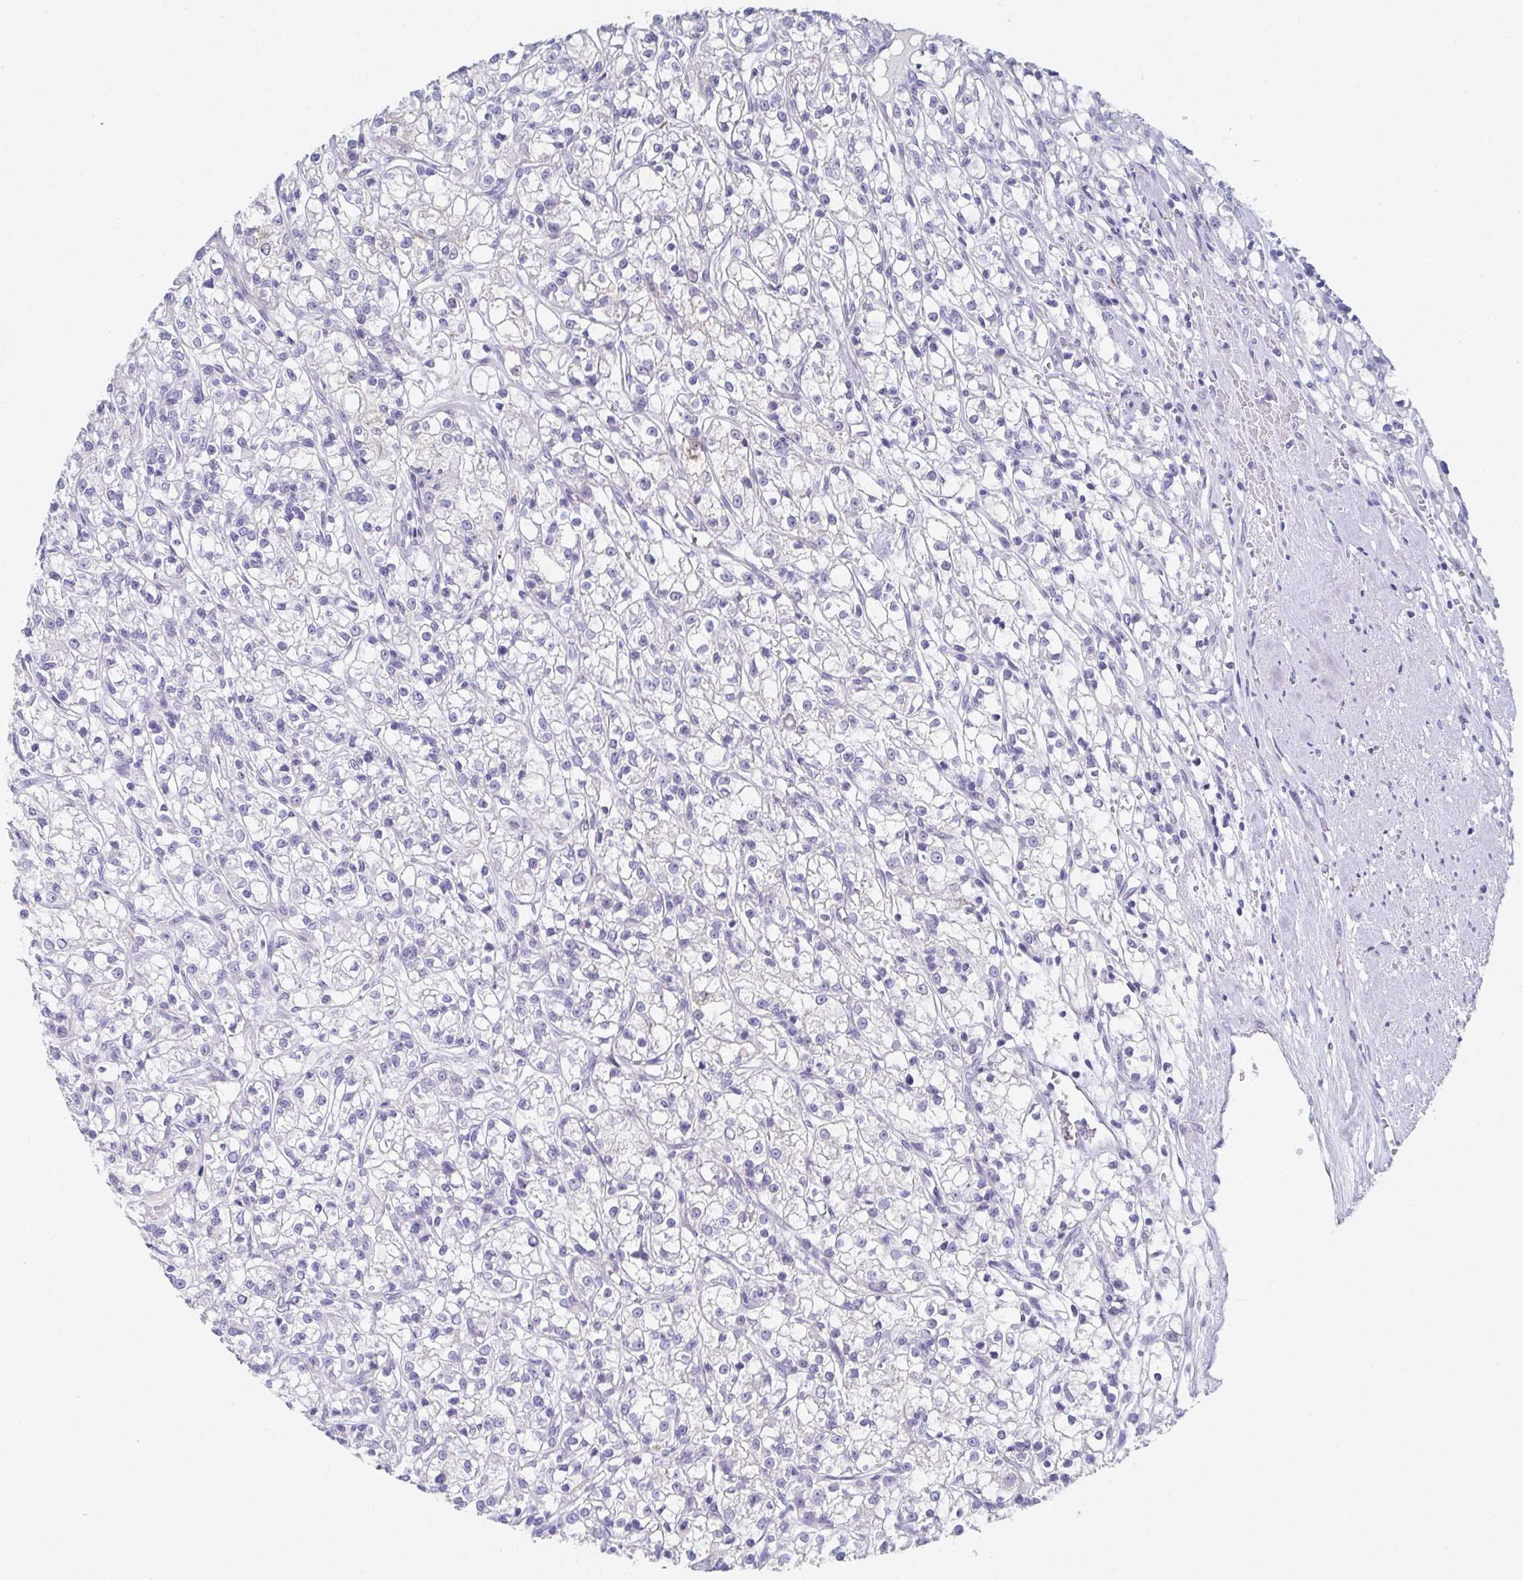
{"staining": {"intensity": "negative", "quantity": "none", "location": "none"}, "tissue": "renal cancer", "cell_type": "Tumor cells", "image_type": "cancer", "snomed": [{"axis": "morphology", "description": "Adenocarcinoma, NOS"}, {"axis": "topography", "description": "Kidney"}], "caption": "Immunohistochemistry photomicrograph of neoplastic tissue: renal cancer stained with DAB (3,3'-diaminobenzidine) demonstrates no significant protein staining in tumor cells.", "gene": "SSC4D", "patient": {"sex": "female", "age": 59}}